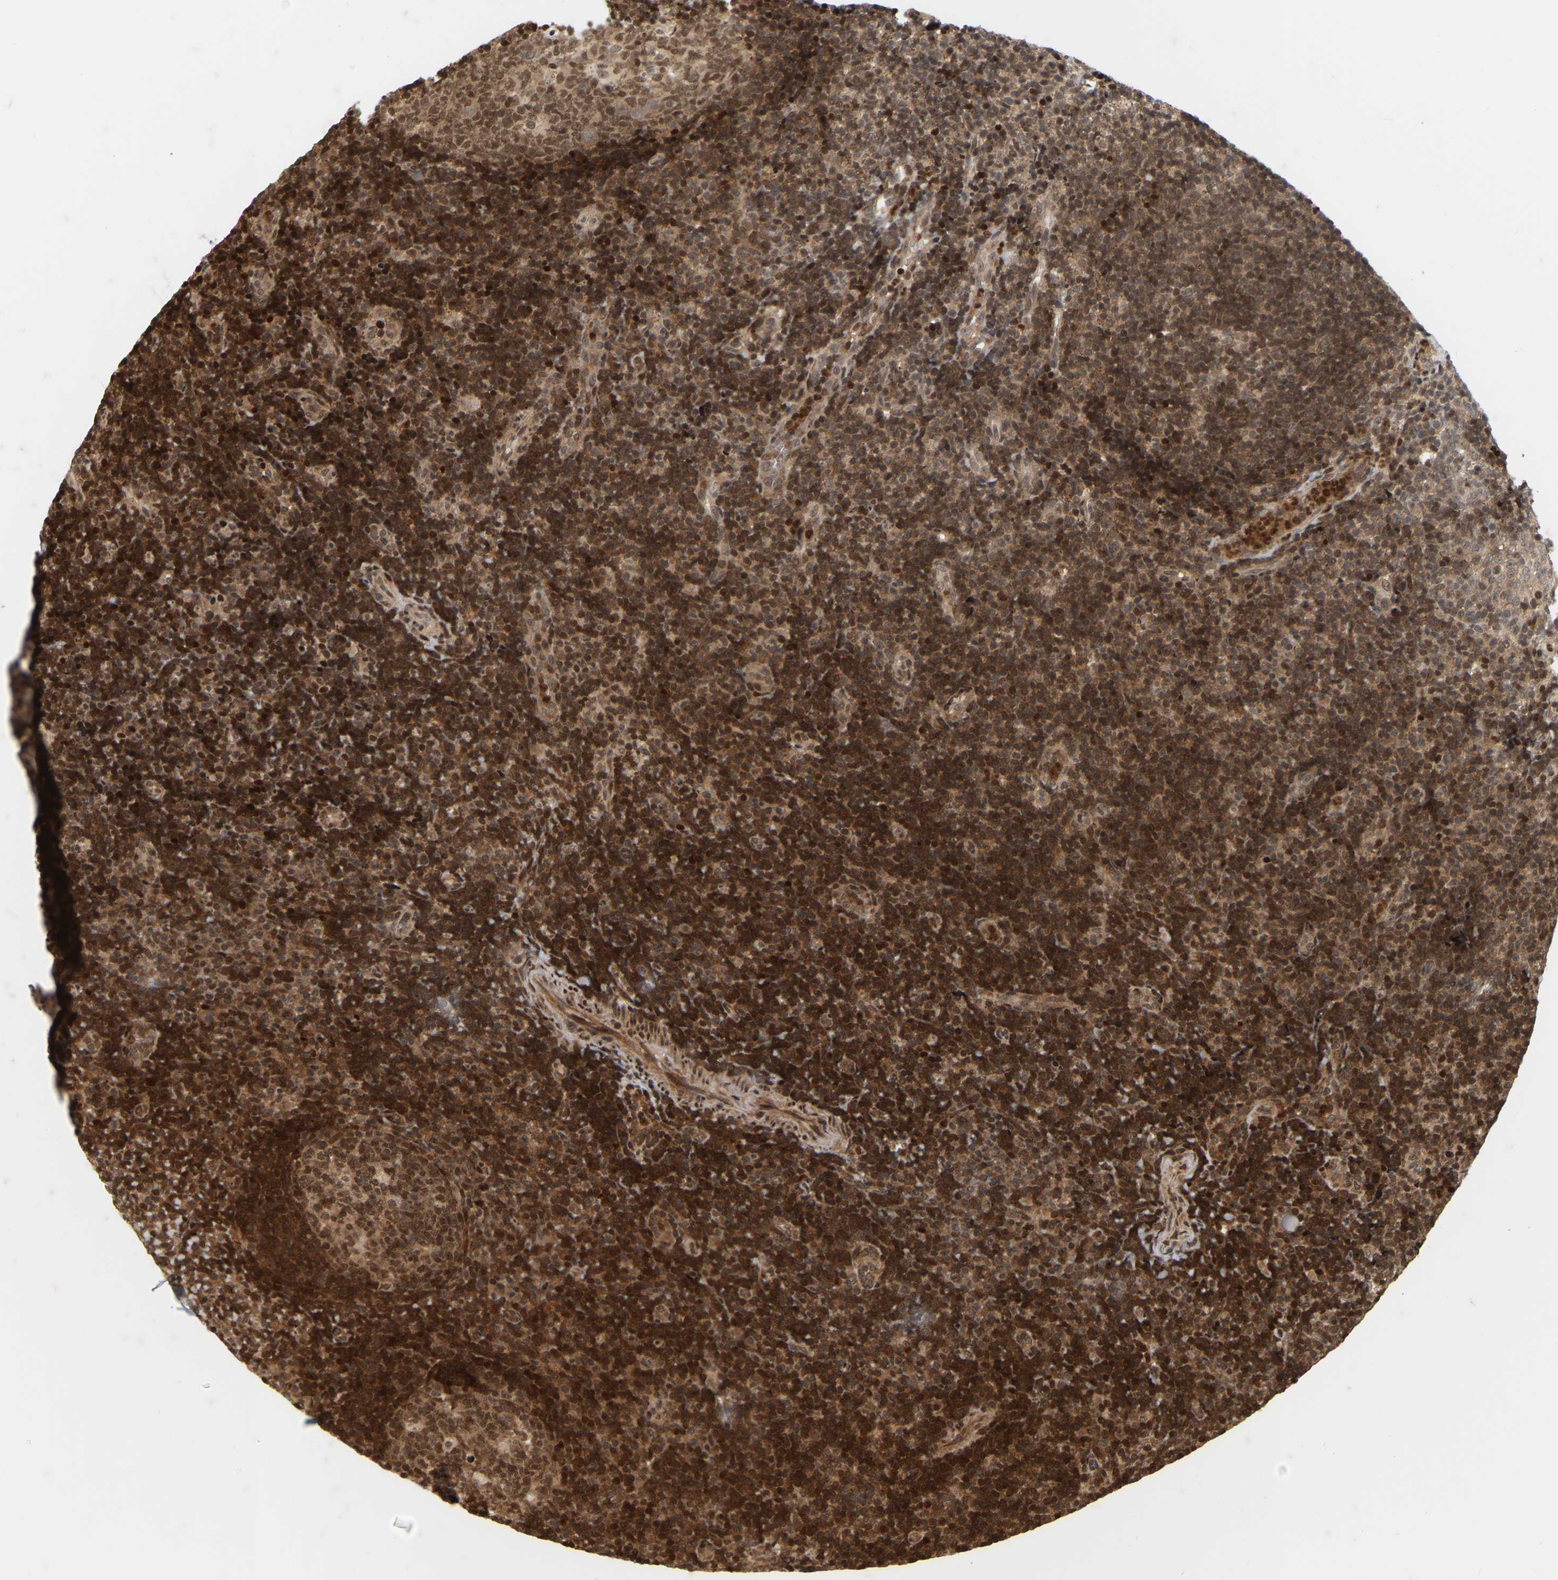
{"staining": {"intensity": "moderate", "quantity": ">75%", "location": "cytoplasmic/membranous,nuclear"}, "tissue": "tonsil", "cell_type": "Germinal center cells", "image_type": "normal", "snomed": [{"axis": "morphology", "description": "Normal tissue, NOS"}, {"axis": "topography", "description": "Tonsil"}], "caption": "Protein expression analysis of unremarkable tonsil exhibits moderate cytoplasmic/membranous,nuclear expression in about >75% of germinal center cells. (DAB IHC with brightfield microscopy, high magnification).", "gene": "NFE2L2", "patient": {"sex": "female", "age": 40}}